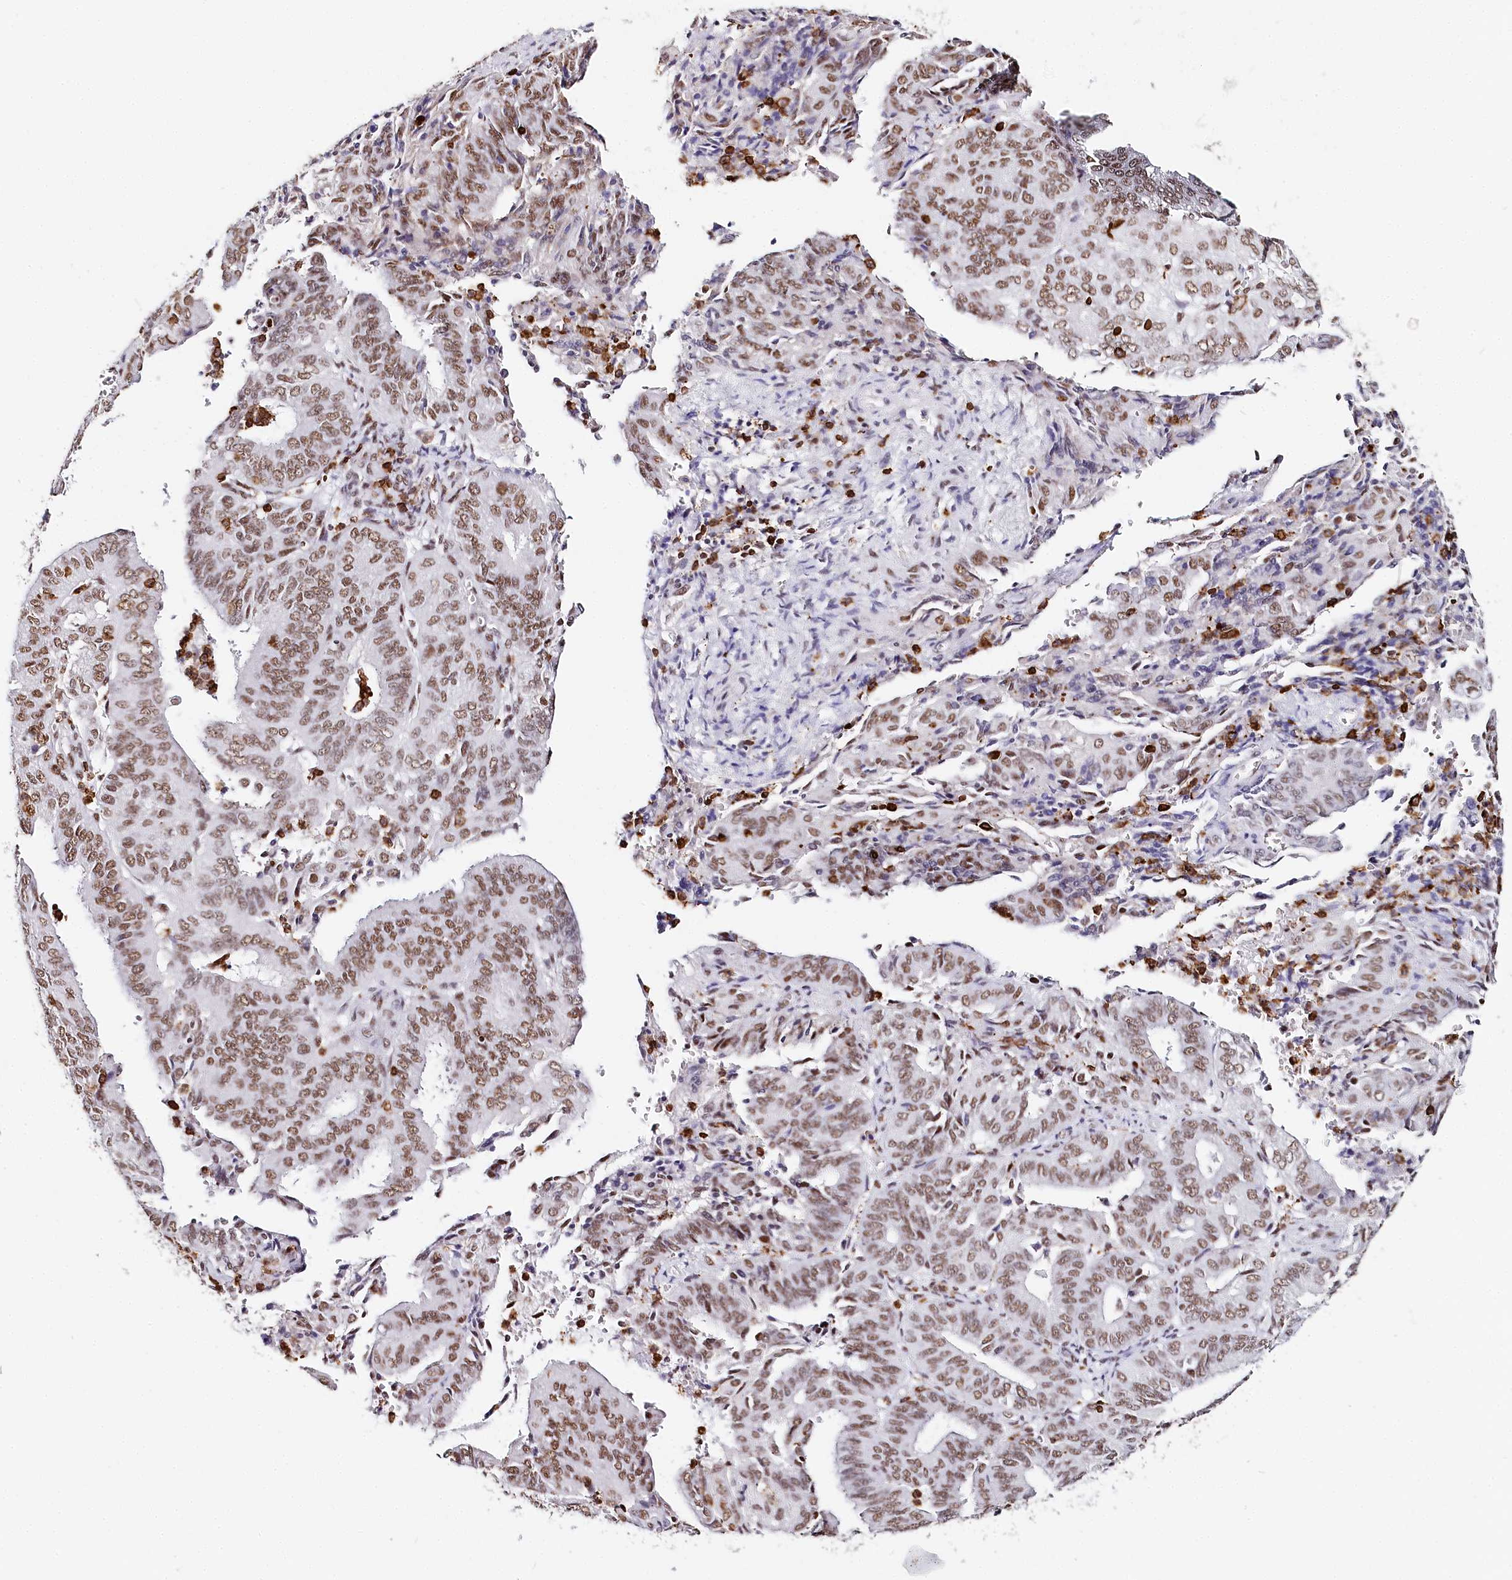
{"staining": {"intensity": "moderate", "quantity": ">75%", "location": "nuclear"}, "tissue": "endometrial cancer", "cell_type": "Tumor cells", "image_type": "cancer", "snomed": [{"axis": "morphology", "description": "Adenocarcinoma, NOS"}, {"axis": "topography", "description": "Uterus"}], "caption": "Protein expression analysis of endometrial cancer shows moderate nuclear expression in approximately >75% of tumor cells.", "gene": "BARD1", "patient": {"sex": "female", "age": 60}}